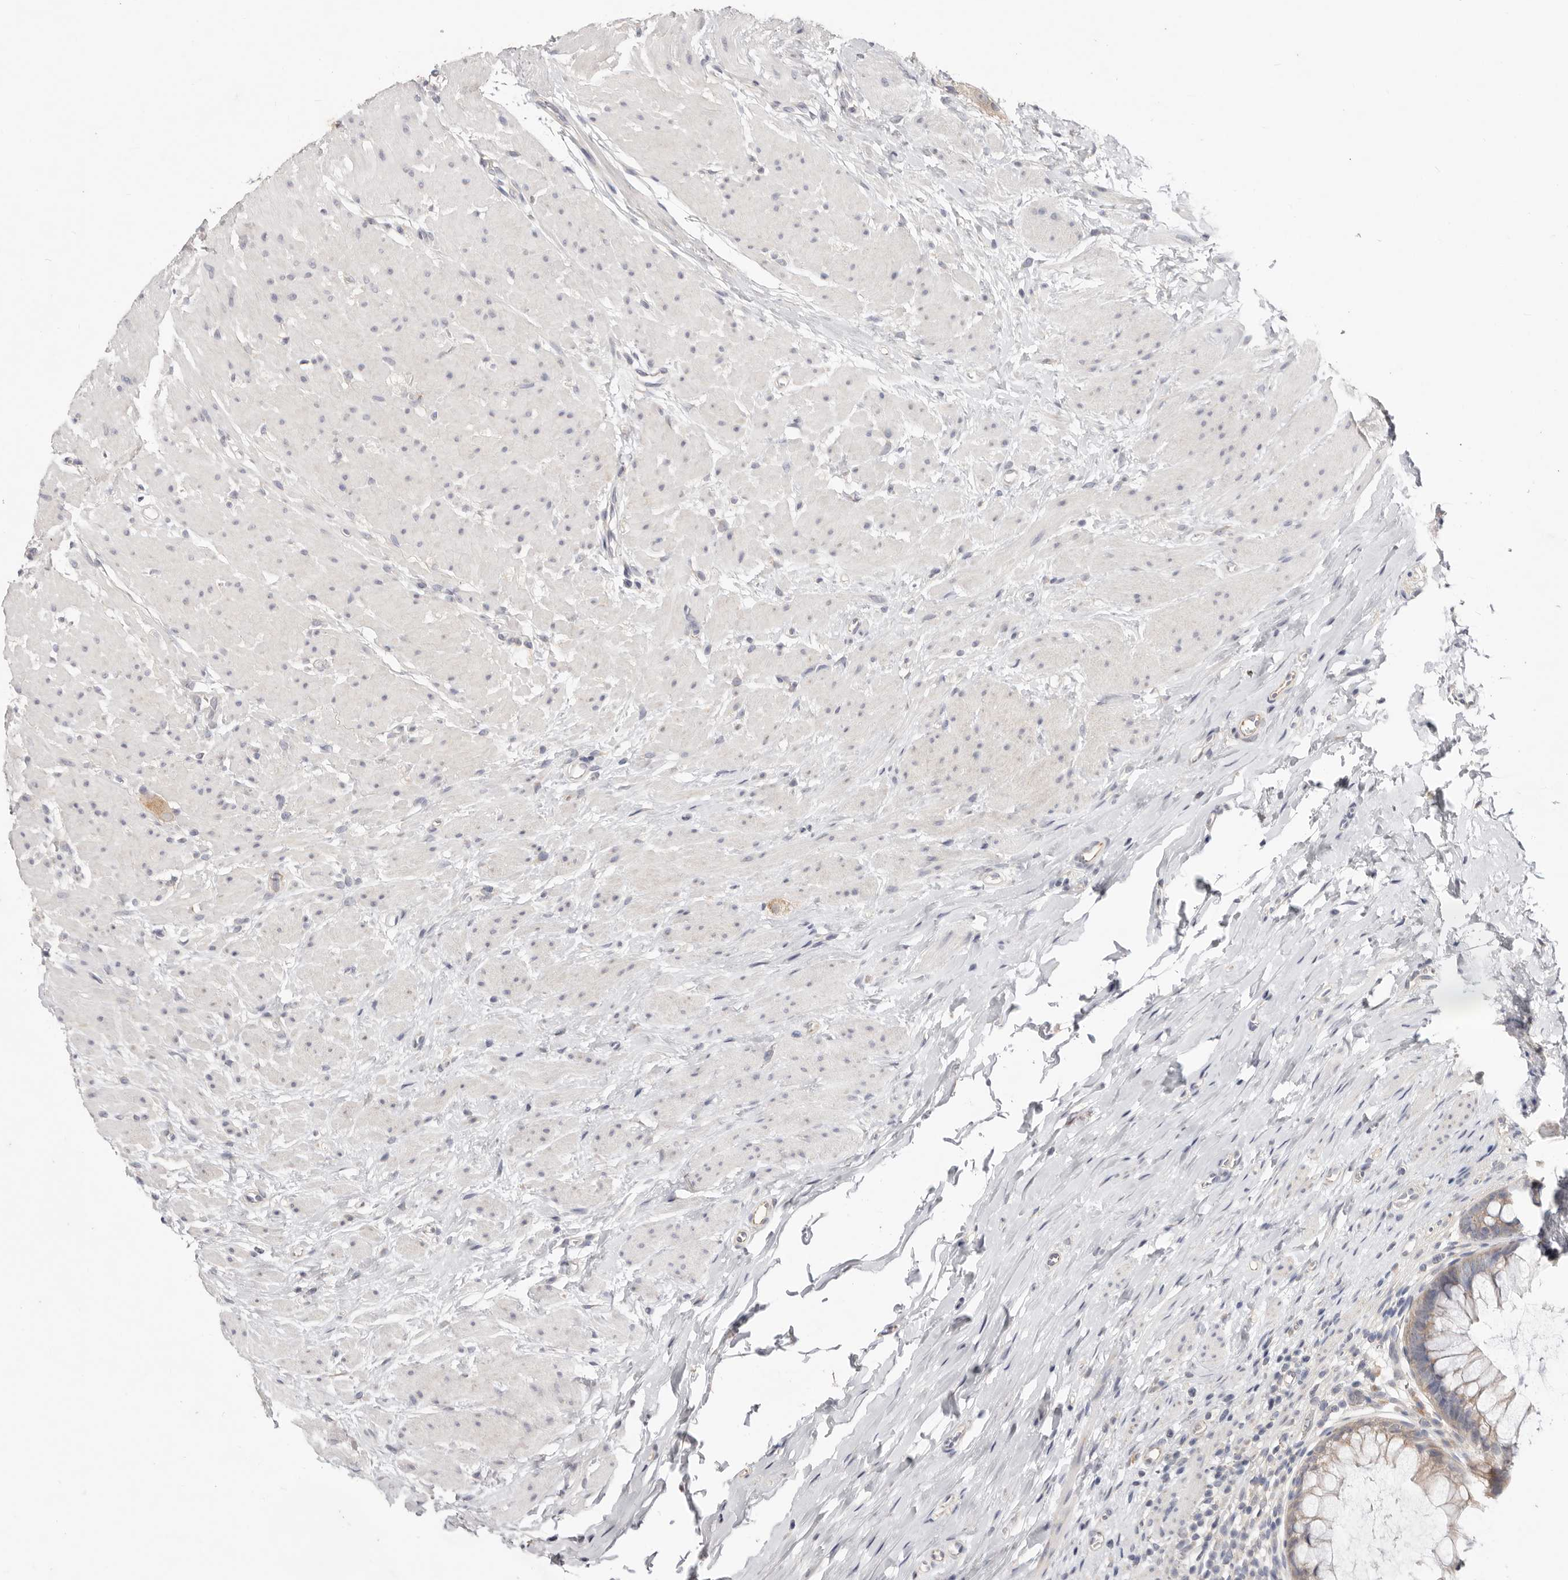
{"staining": {"intensity": "weak", "quantity": "25%-75%", "location": "cytoplasmic/membranous"}, "tissue": "colon", "cell_type": "Endothelial cells", "image_type": "normal", "snomed": [{"axis": "morphology", "description": "Normal tissue, NOS"}, {"axis": "topography", "description": "Colon"}], "caption": "DAB (3,3'-diaminobenzidine) immunohistochemical staining of benign colon displays weak cytoplasmic/membranous protein expression in about 25%-75% of endothelial cells. The staining is performed using DAB (3,3'-diaminobenzidine) brown chromogen to label protein expression. The nuclei are counter-stained blue using hematoxylin.", "gene": "WDR77", "patient": {"sex": "female", "age": 62}}